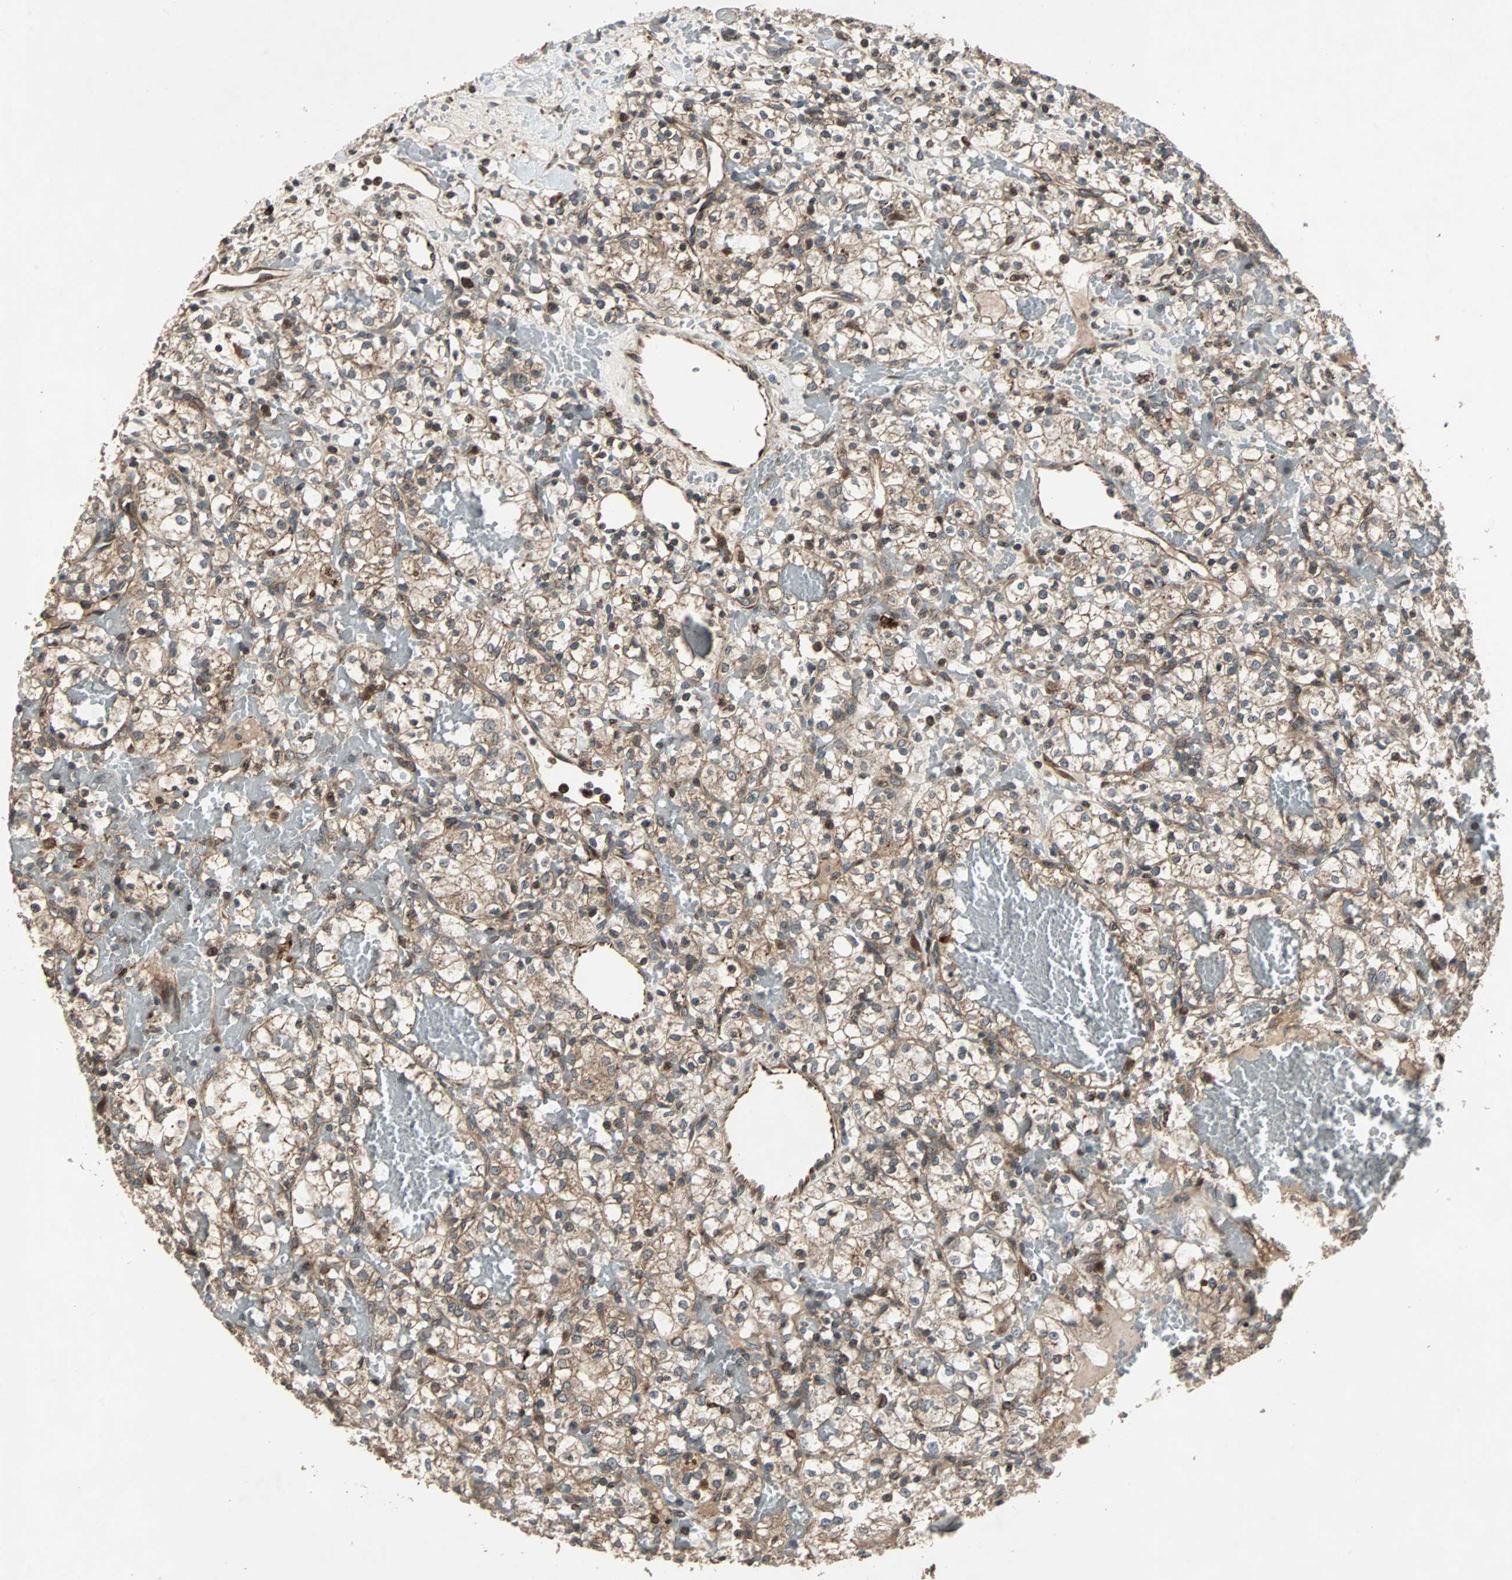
{"staining": {"intensity": "moderate", "quantity": "25%-75%", "location": "cytoplasmic/membranous"}, "tissue": "renal cancer", "cell_type": "Tumor cells", "image_type": "cancer", "snomed": [{"axis": "morphology", "description": "Adenocarcinoma, NOS"}, {"axis": "topography", "description": "Kidney"}], "caption": "Protein staining exhibits moderate cytoplasmic/membranous staining in about 25%-75% of tumor cells in renal cancer (adenocarcinoma).", "gene": "RAB7A", "patient": {"sex": "female", "age": 60}}